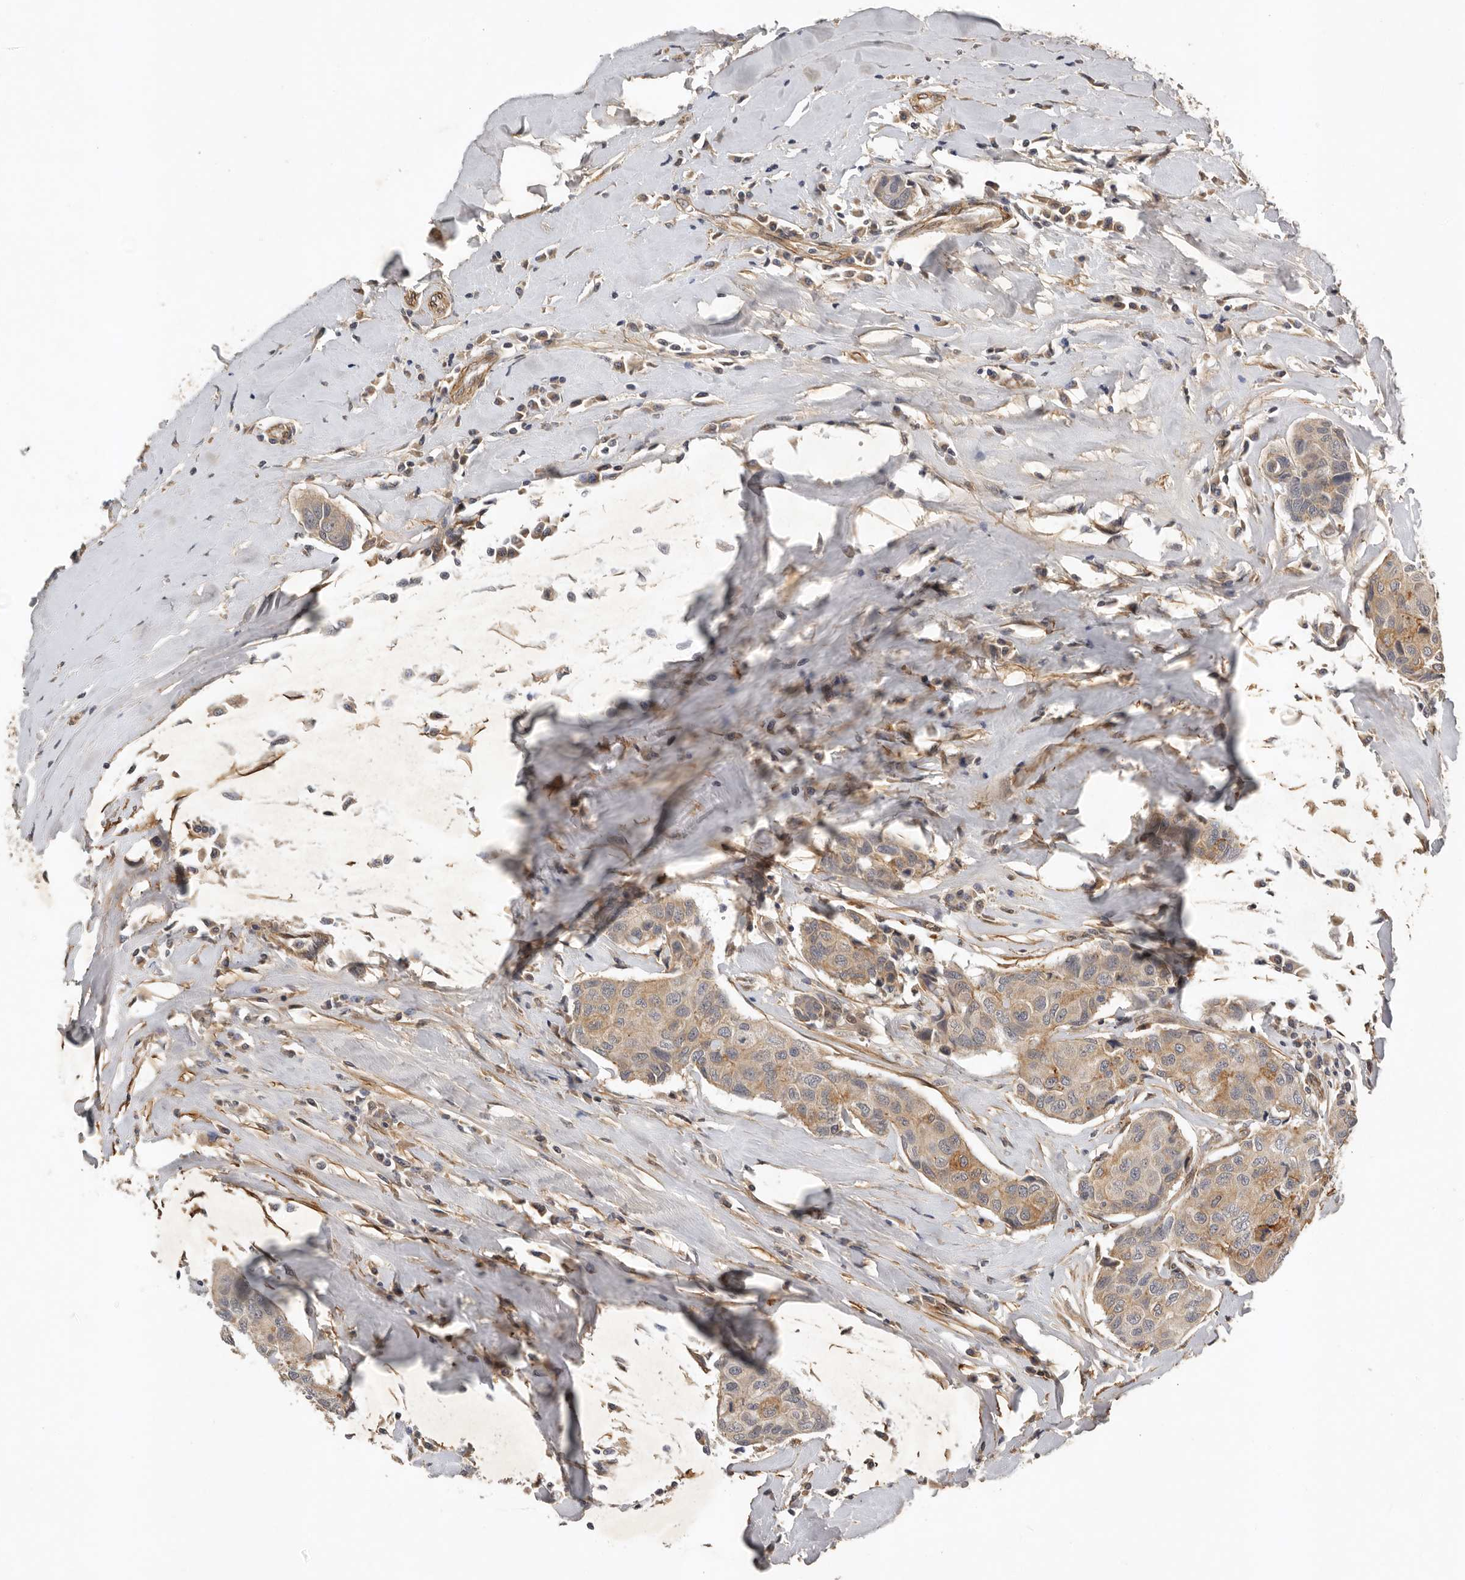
{"staining": {"intensity": "weak", "quantity": "25%-75%", "location": "cytoplasmic/membranous"}, "tissue": "breast cancer", "cell_type": "Tumor cells", "image_type": "cancer", "snomed": [{"axis": "morphology", "description": "Duct carcinoma"}, {"axis": "topography", "description": "Breast"}], "caption": "The micrograph exhibits immunohistochemical staining of infiltrating ductal carcinoma (breast). There is weak cytoplasmic/membranous staining is appreciated in approximately 25%-75% of tumor cells. The protein is stained brown, and the nuclei are stained in blue (DAB (3,3'-diaminobenzidine) IHC with brightfield microscopy, high magnification).", "gene": "RNF157", "patient": {"sex": "female", "age": 80}}